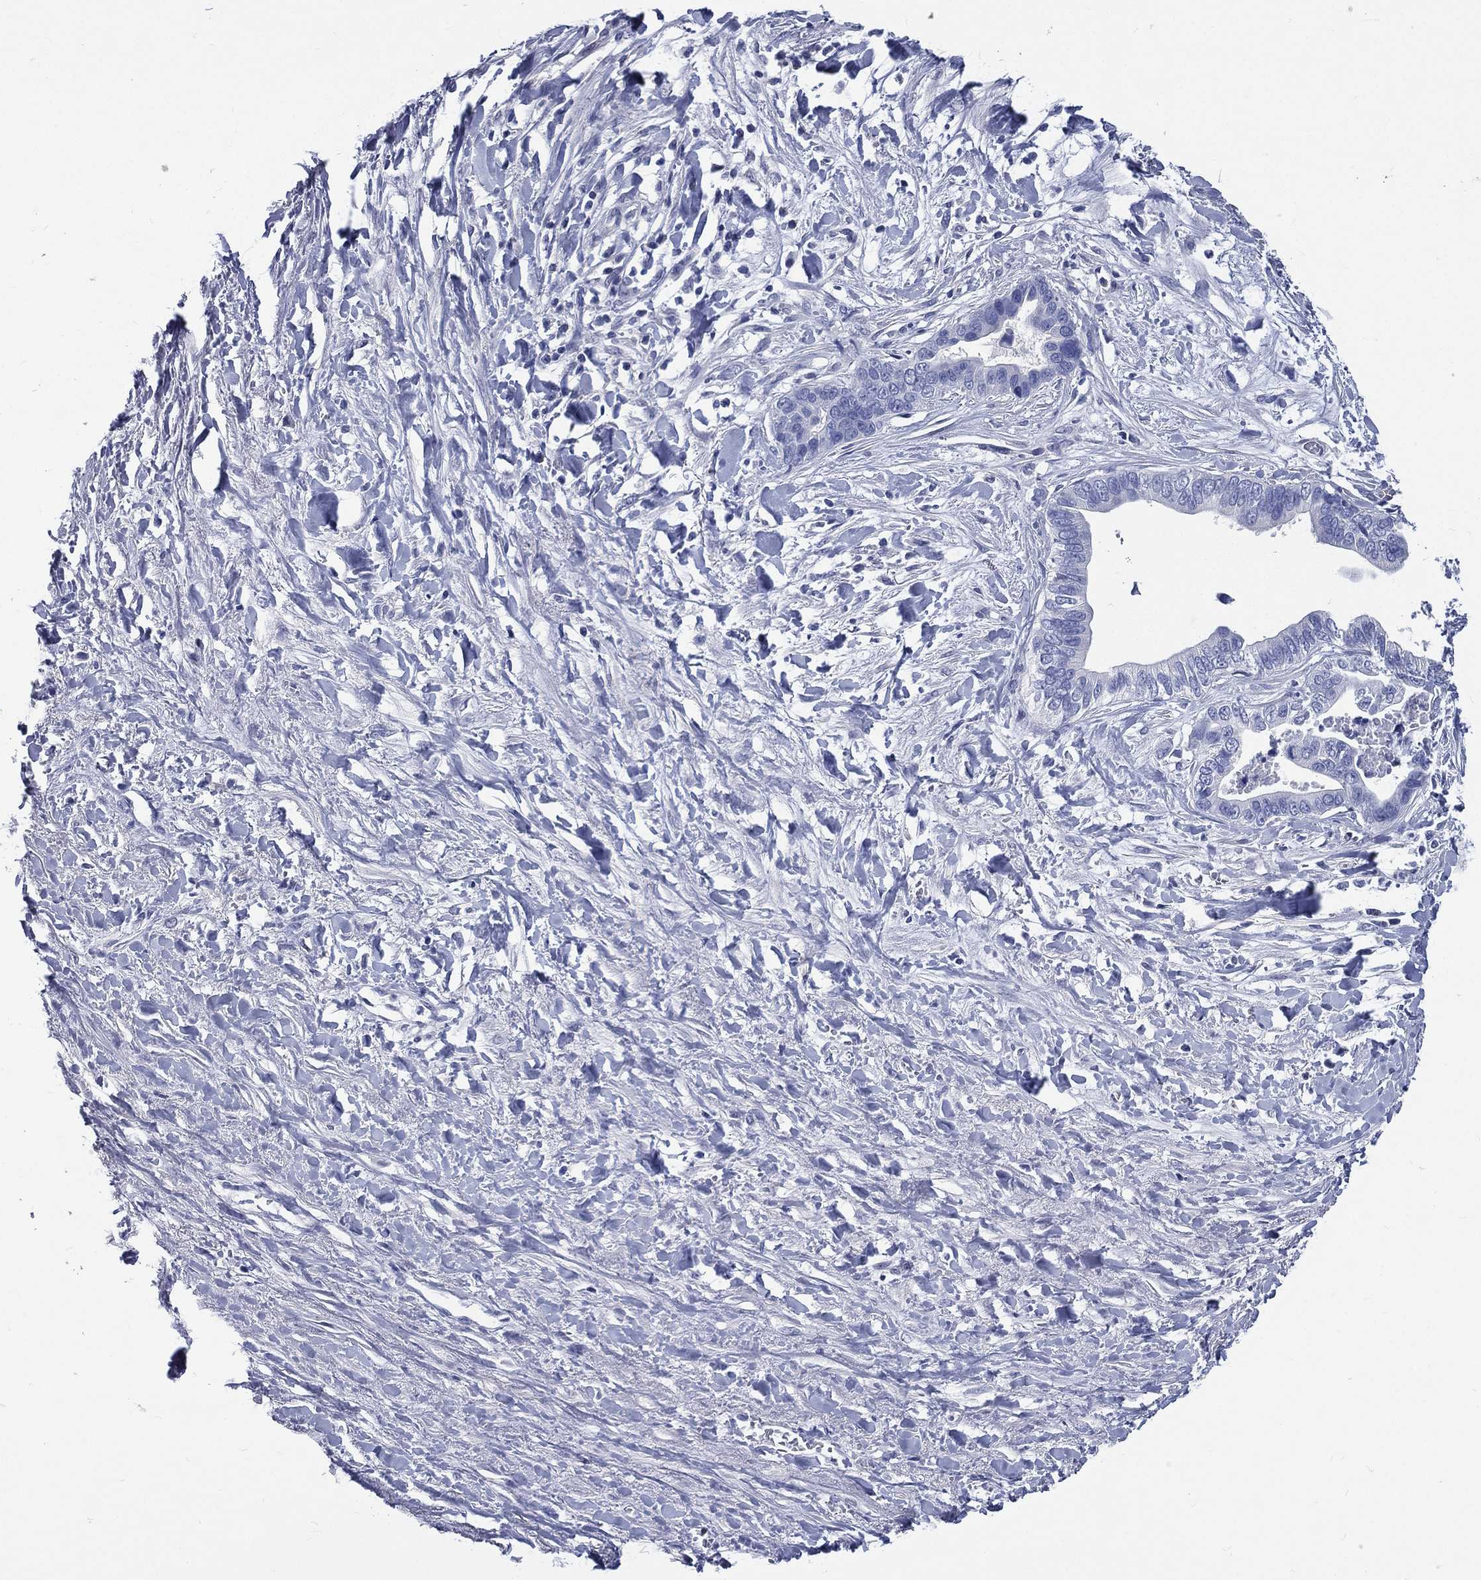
{"staining": {"intensity": "negative", "quantity": "none", "location": "none"}, "tissue": "liver cancer", "cell_type": "Tumor cells", "image_type": "cancer", "snomed": [{"axis": "morphology", "description": "Cholangiocarcinoma"}, {"axis": "topography", "description": "Liver"}], "caption": "Protein analysis of liver cancer (cholangiocarcinoma) displays no significant positivity in tumor cells.", "gene": "DPYS", "patient": {"sex": "female", "age": 79}}